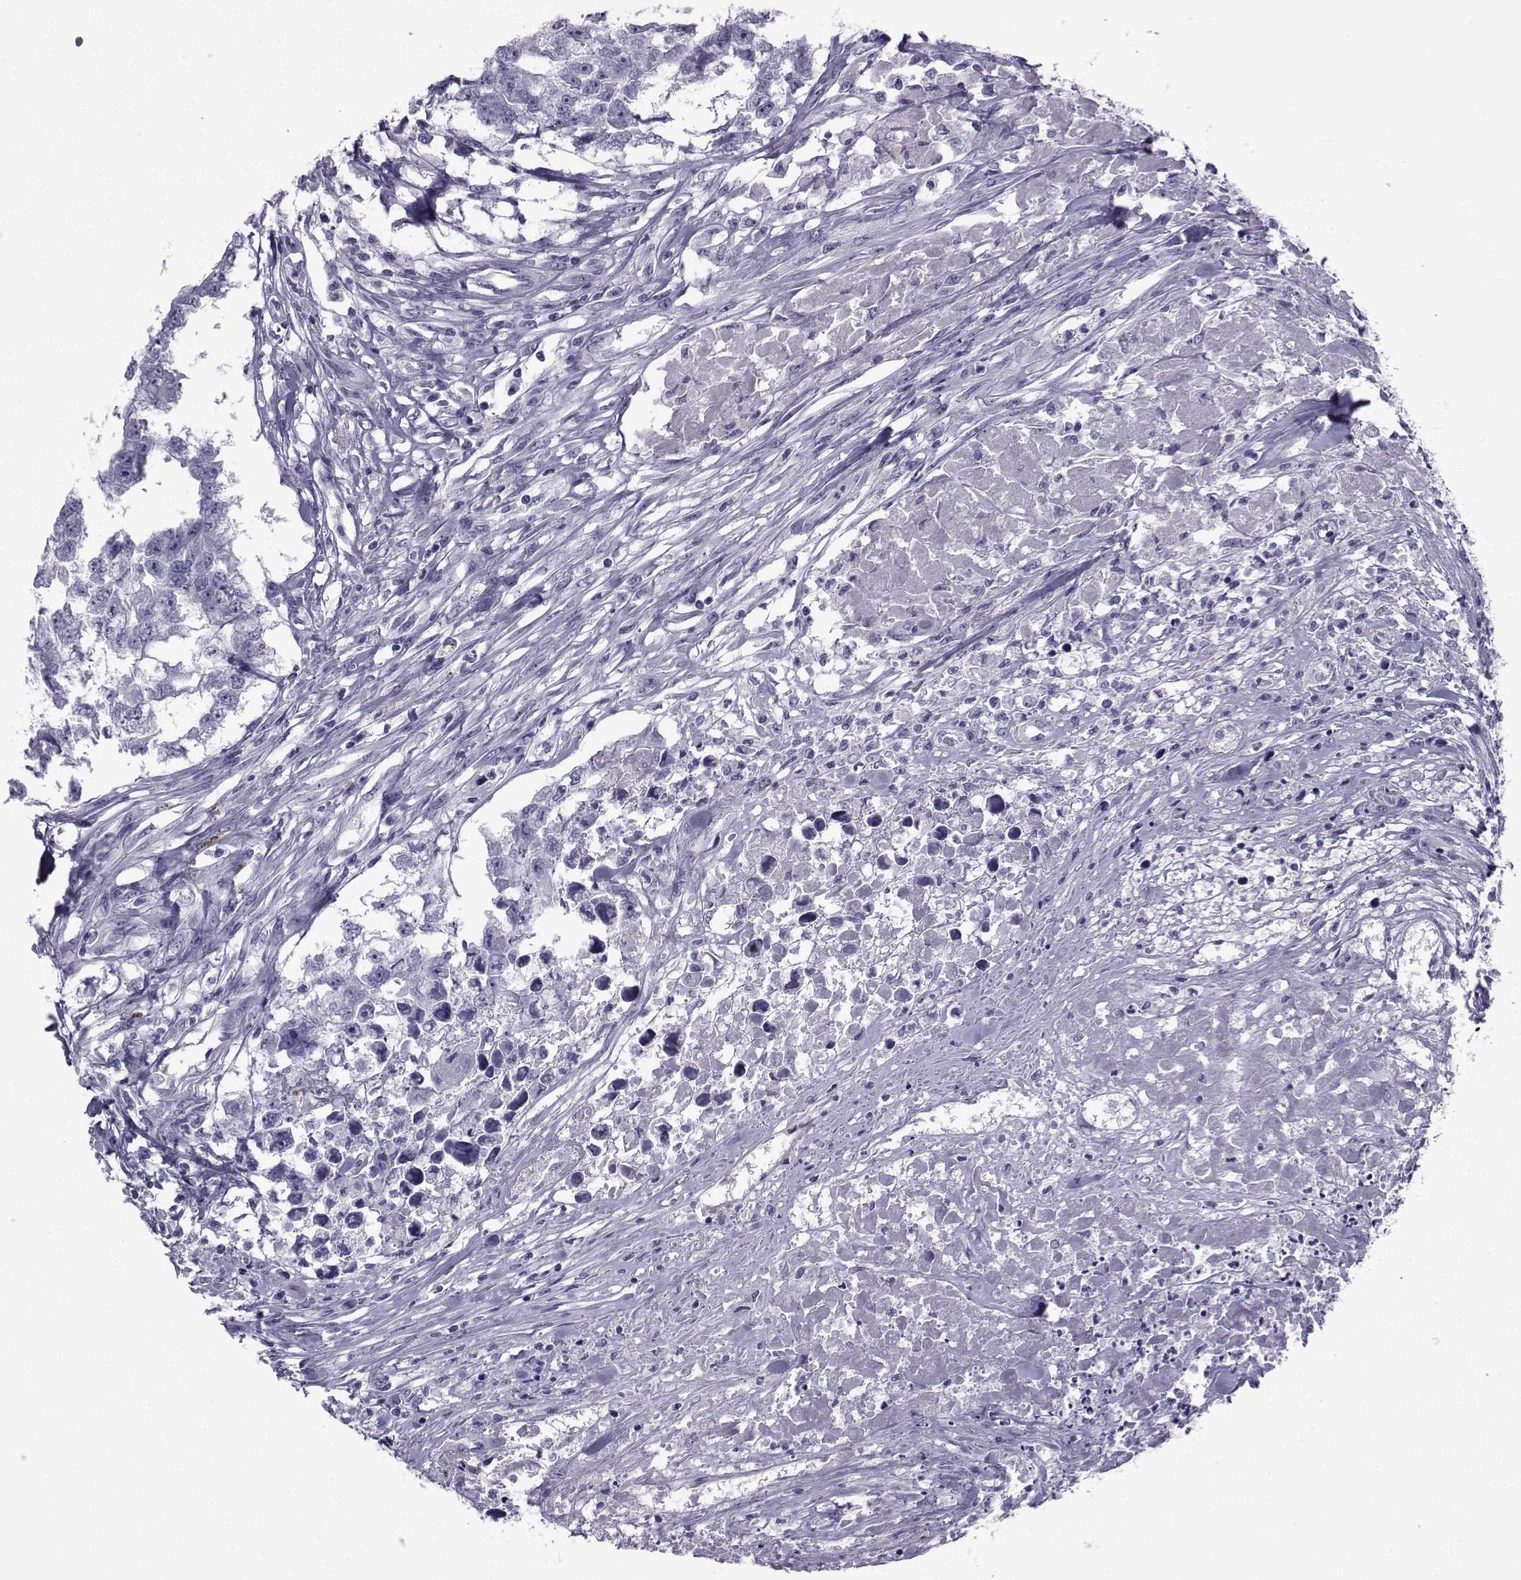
{"staining": {"intensity": "negative", "quantity": "none", "location": "none"}, "tissue": "testis cancer", "cell_type": "Tumor cells", "image_type": "cancer", "snomed": [{"axis": "morphology", "description": "Carcinoma, Embryonal, NOS"}, {"axis": "morphology", "description": "Teratoma, malignant, NOS"}, {"axis": "topography", "description": "Testis"}], "caption": "DAB (3,3'-diaminobenzidine) immunohistochemical staining of testis cancer demonstrates no significant positivity in tumor cells.", "gene": "SPANXD", "patient": {"sex": "male", "age": 44}}